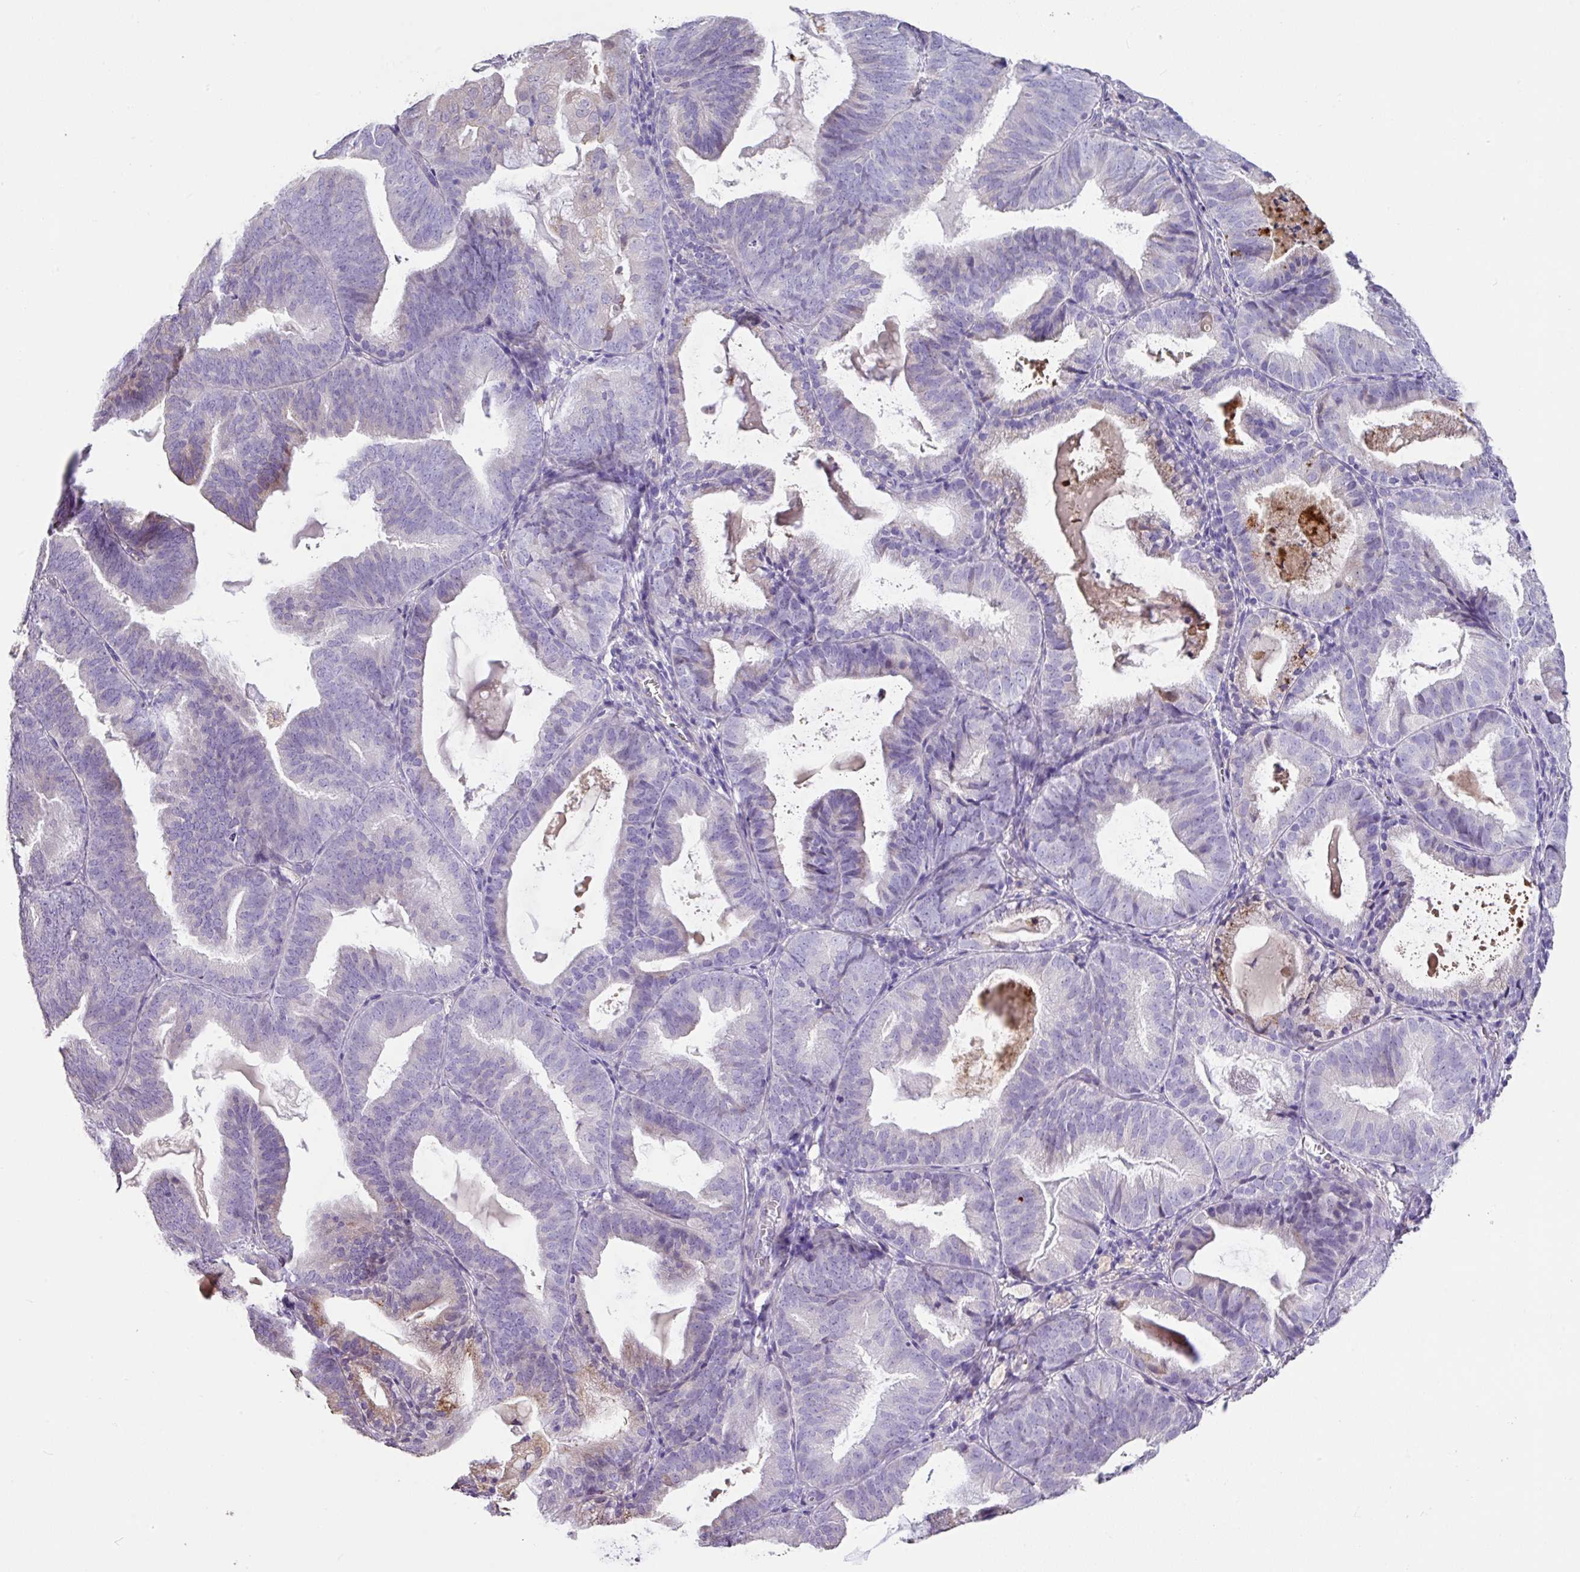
{"staining": {"intensity": "negative", "quantity": "none", "location": "none"}, "tissue": "endometrial cancer", "cell_type": "Tumor cells", "image_type": "cancer", "snomed": [{"axis": "morphology", "description": "Adenocarcinoma, NOS"}, {"axis": "topography", "description": "Endometrium"}], "caption": "Tumor cells are negative for brown protein staining in adenocarcinoma (endometrial). (Stains: DAB (3,3'-diaminobenzidine) immunohistochemistry (IHC) with hematoxylin counter stain, Microscopy: brightfield microscopy at high magnification).", "gene": "ZG16", "patient": {"sex": "female", "age": 80}}